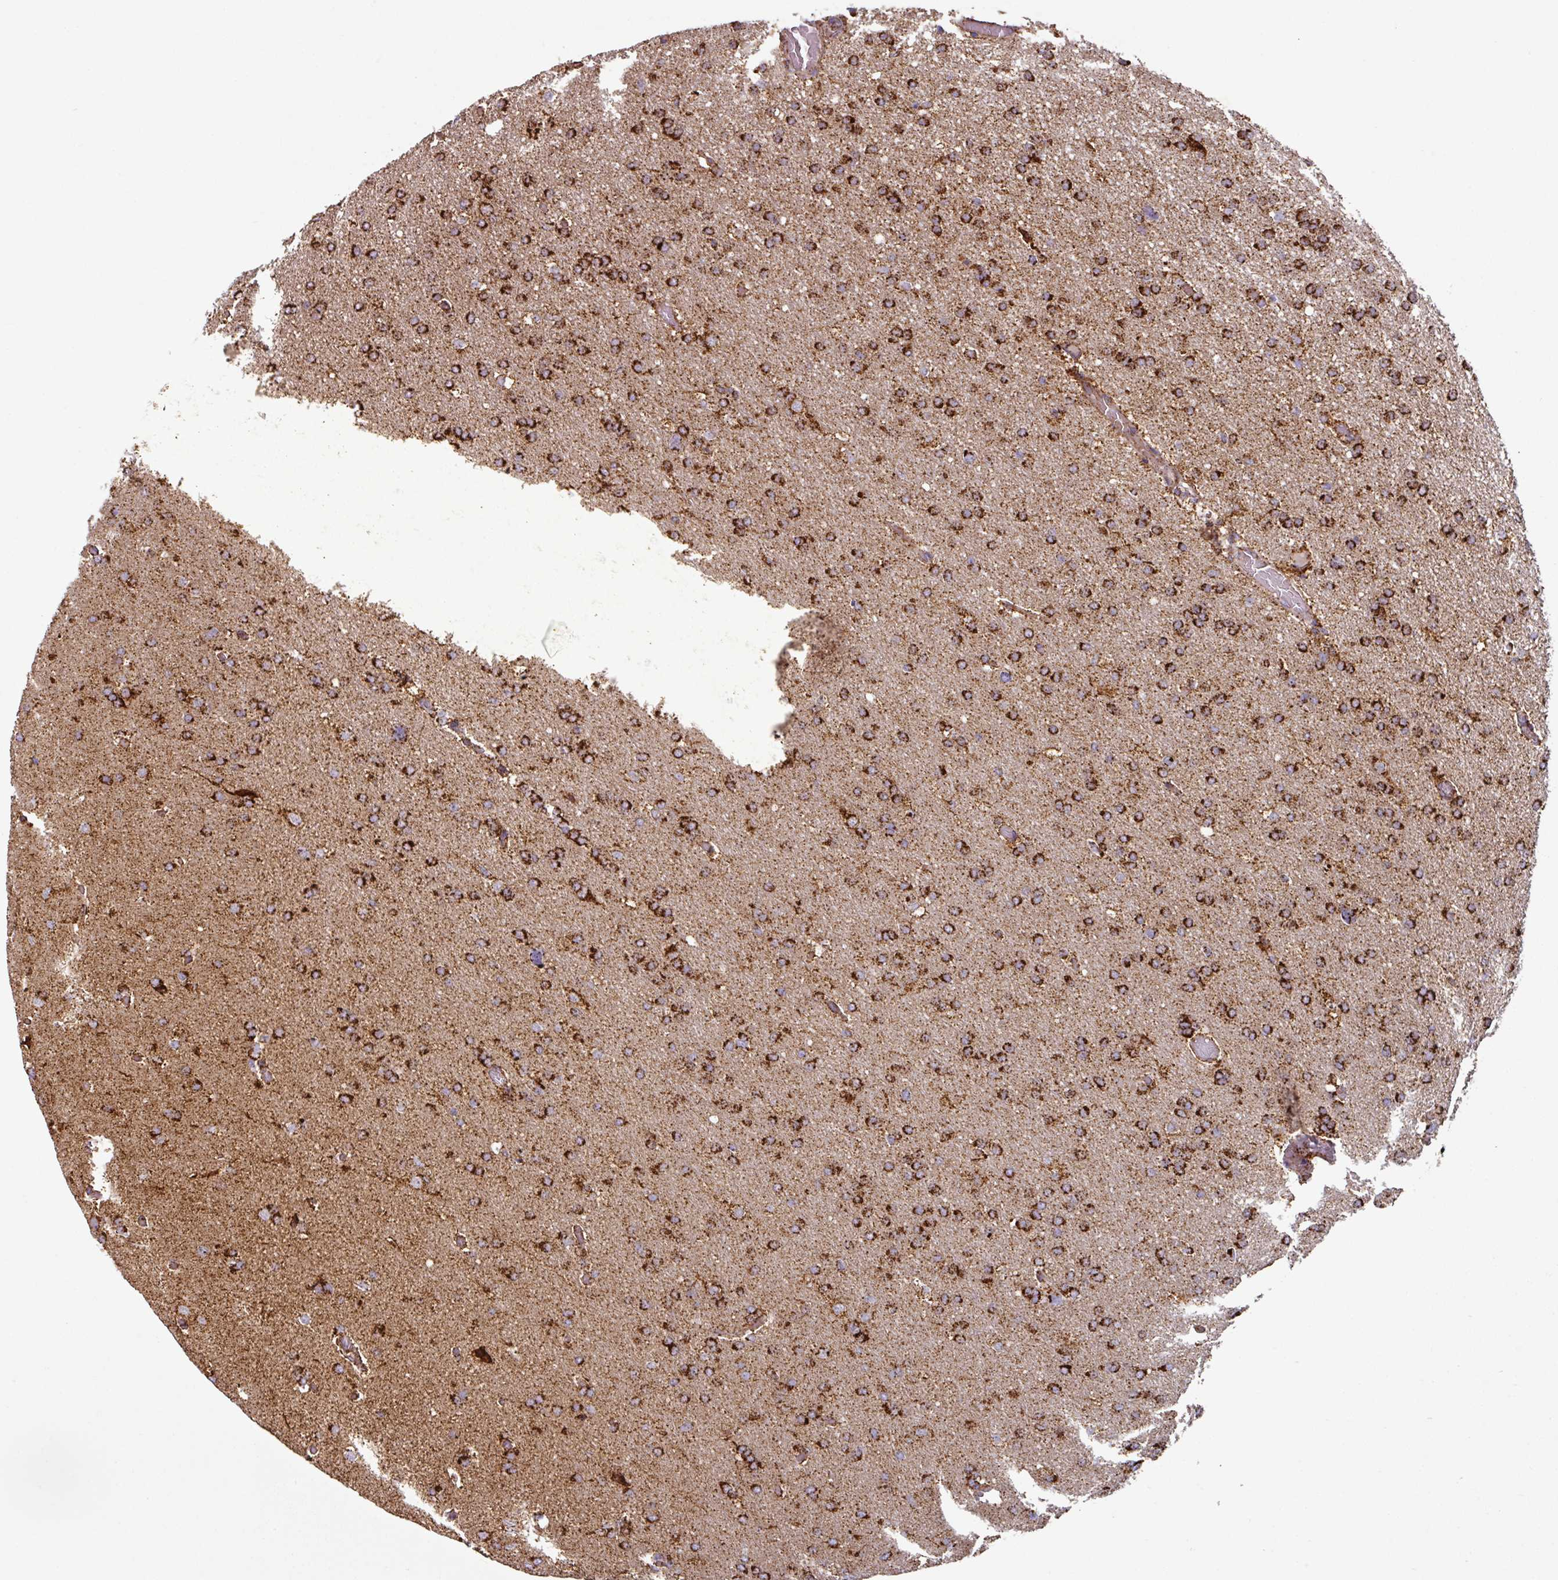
{"staining": {"intensity": "strong", "quantity": ">75%", "location": "cytoplasmic/membranous"}, "tissue": "glioma", "cell_type": "Tumor cells", "image_type": "cancer", "snomed": [{"axis": "morphology", "description": "Glioma, malignant, High grade"}, {"axis": "topography", "description": "Cerebral cortex"}], "caption": "Tumor cells demonstrate strong cytoplasmic/membranous expression in approximately >75% of cells in malignant high-grade glioma. The protein of interest is stained brown, and the nuclei are stained in blue (DAB (3,3'-diaminobenzidine) IHC with brightfield microscopy, high magnification).", "gene": "TRAP1", "patient": {"sex": "female", "age": 36}}